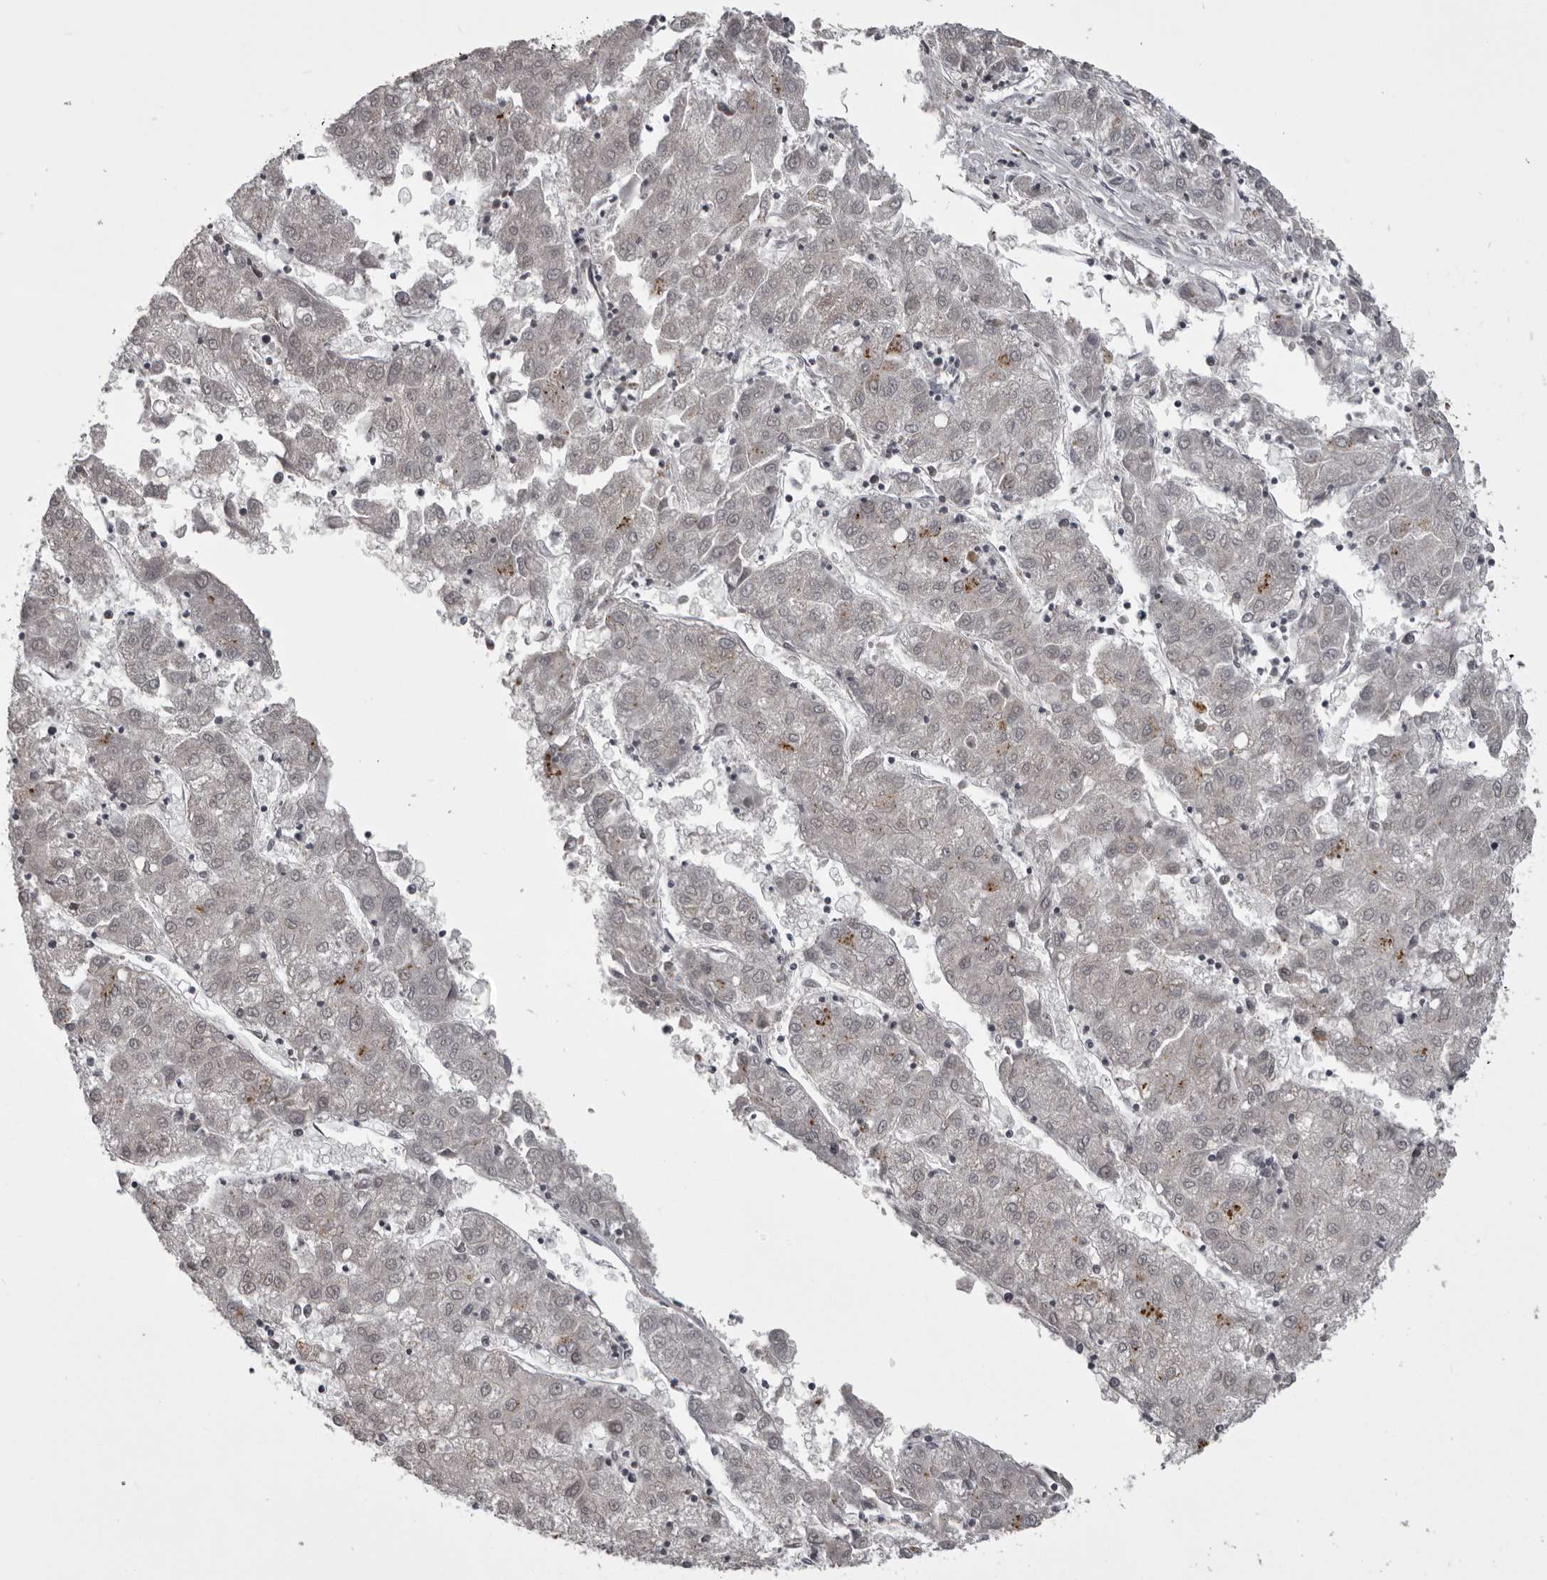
{"staining": {"intensity": "negative", "quantity": "none", "location": "none"}, "tissue": "liver cancer", "cell_type": "Tumor cells", "image_type": "cancer", "snomed": [{"axis": "morphology", "description": "Carcinoma, Hepatocellular, NOS"}, {"axis": "topography", "description": "Liver"}], "caption": "Immunohistochemistry (IHC) photomicrograph of neoplastic tissue: human liver cancer stained with DAB reveals no significant protein positivity in tumor cells. The staining was performed using DAB (3,3'-diaminobenzidine) to visualize the protein expression in brown, while the nuclei were stained in blue with hematoxylin (Magnification: 20x).", "gene": "C1orf109", "patient": {"sex": "male", "age": 72}}